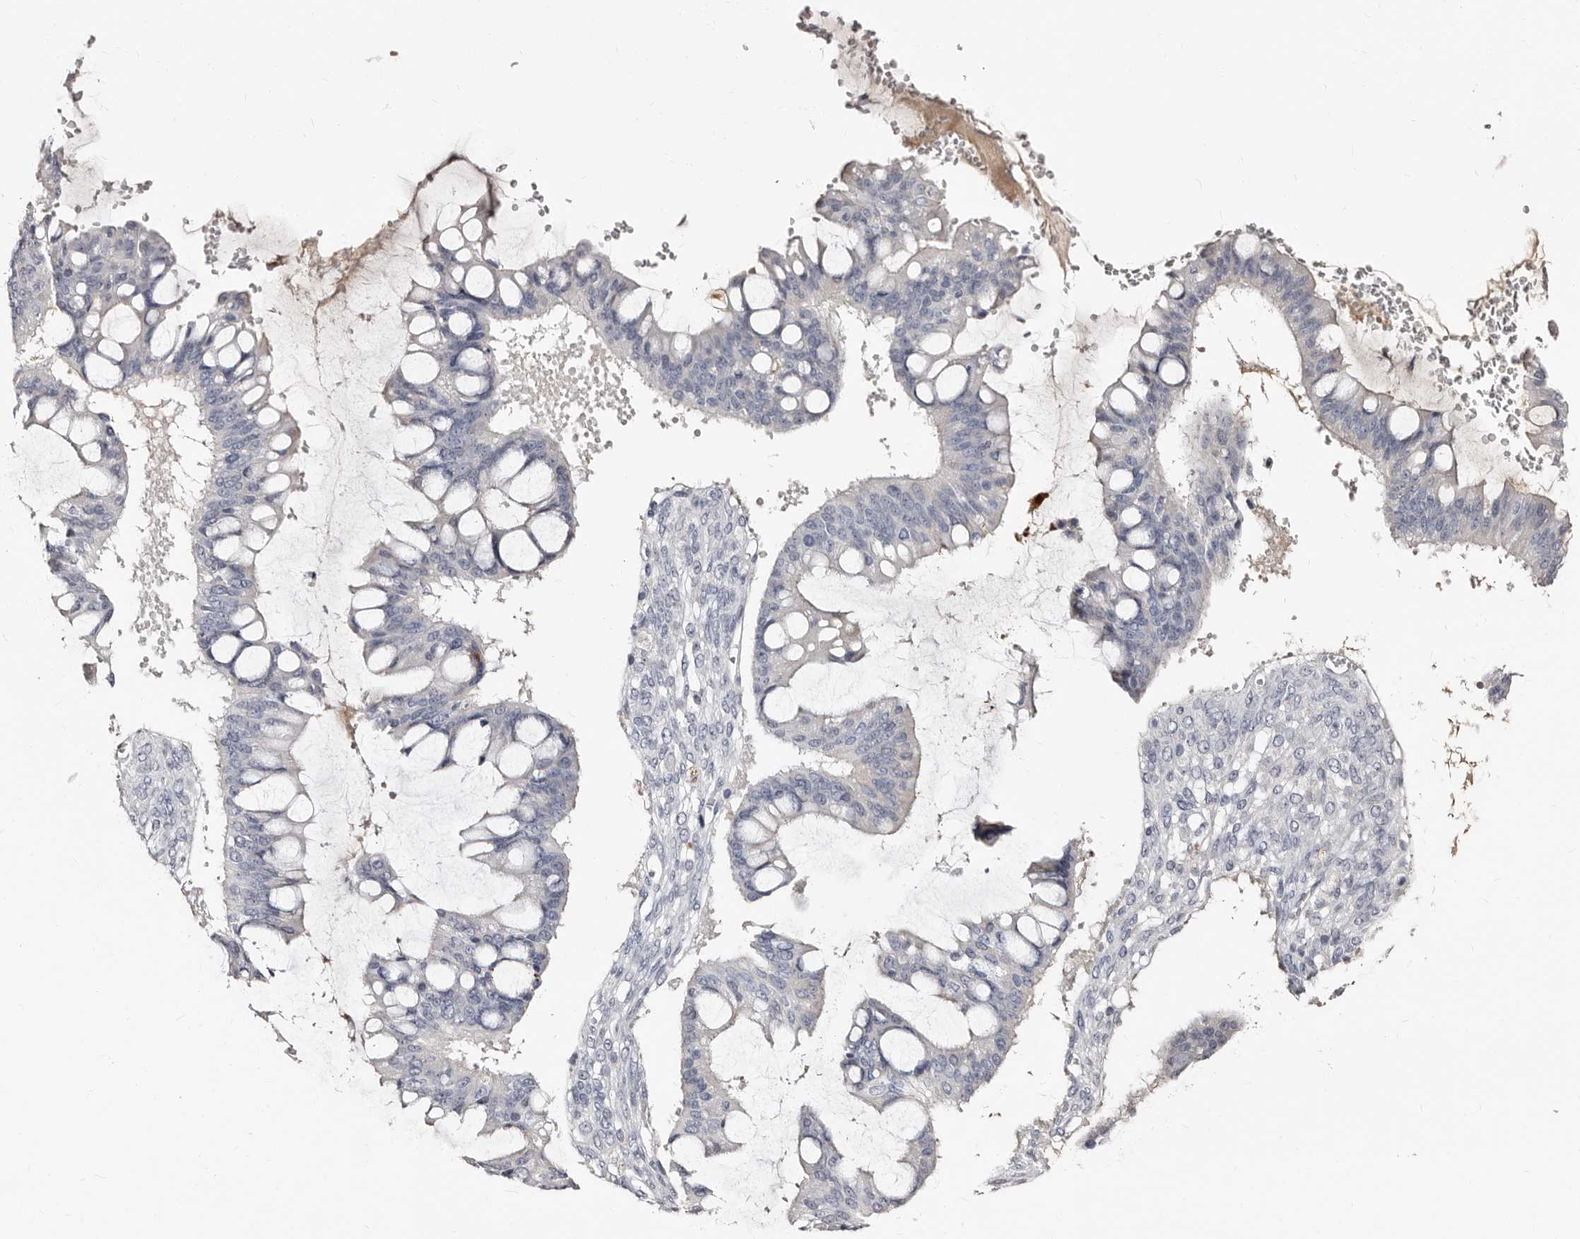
{"staining": {"intensity": "negative", "quantity": "none", "location": "none"}, "tissue": "ovarian cancer", "cell_type": "Tumor cells", "image_type": "cancer", "snomed": [{"axis": "morphology", "description": "Cystadenocarcinoma, mucinous, NOS"}, {"axis": "topography", "description": "Ovary"}], "caption": "The immunohistochemistry (IHC) histopathology image has no significant positivity in tumor cells of ovarian mucinous cystadenocarcinoma tissue.", "gene": "TBC1D22B", "patient": {"sex": "female", "age": 73}}